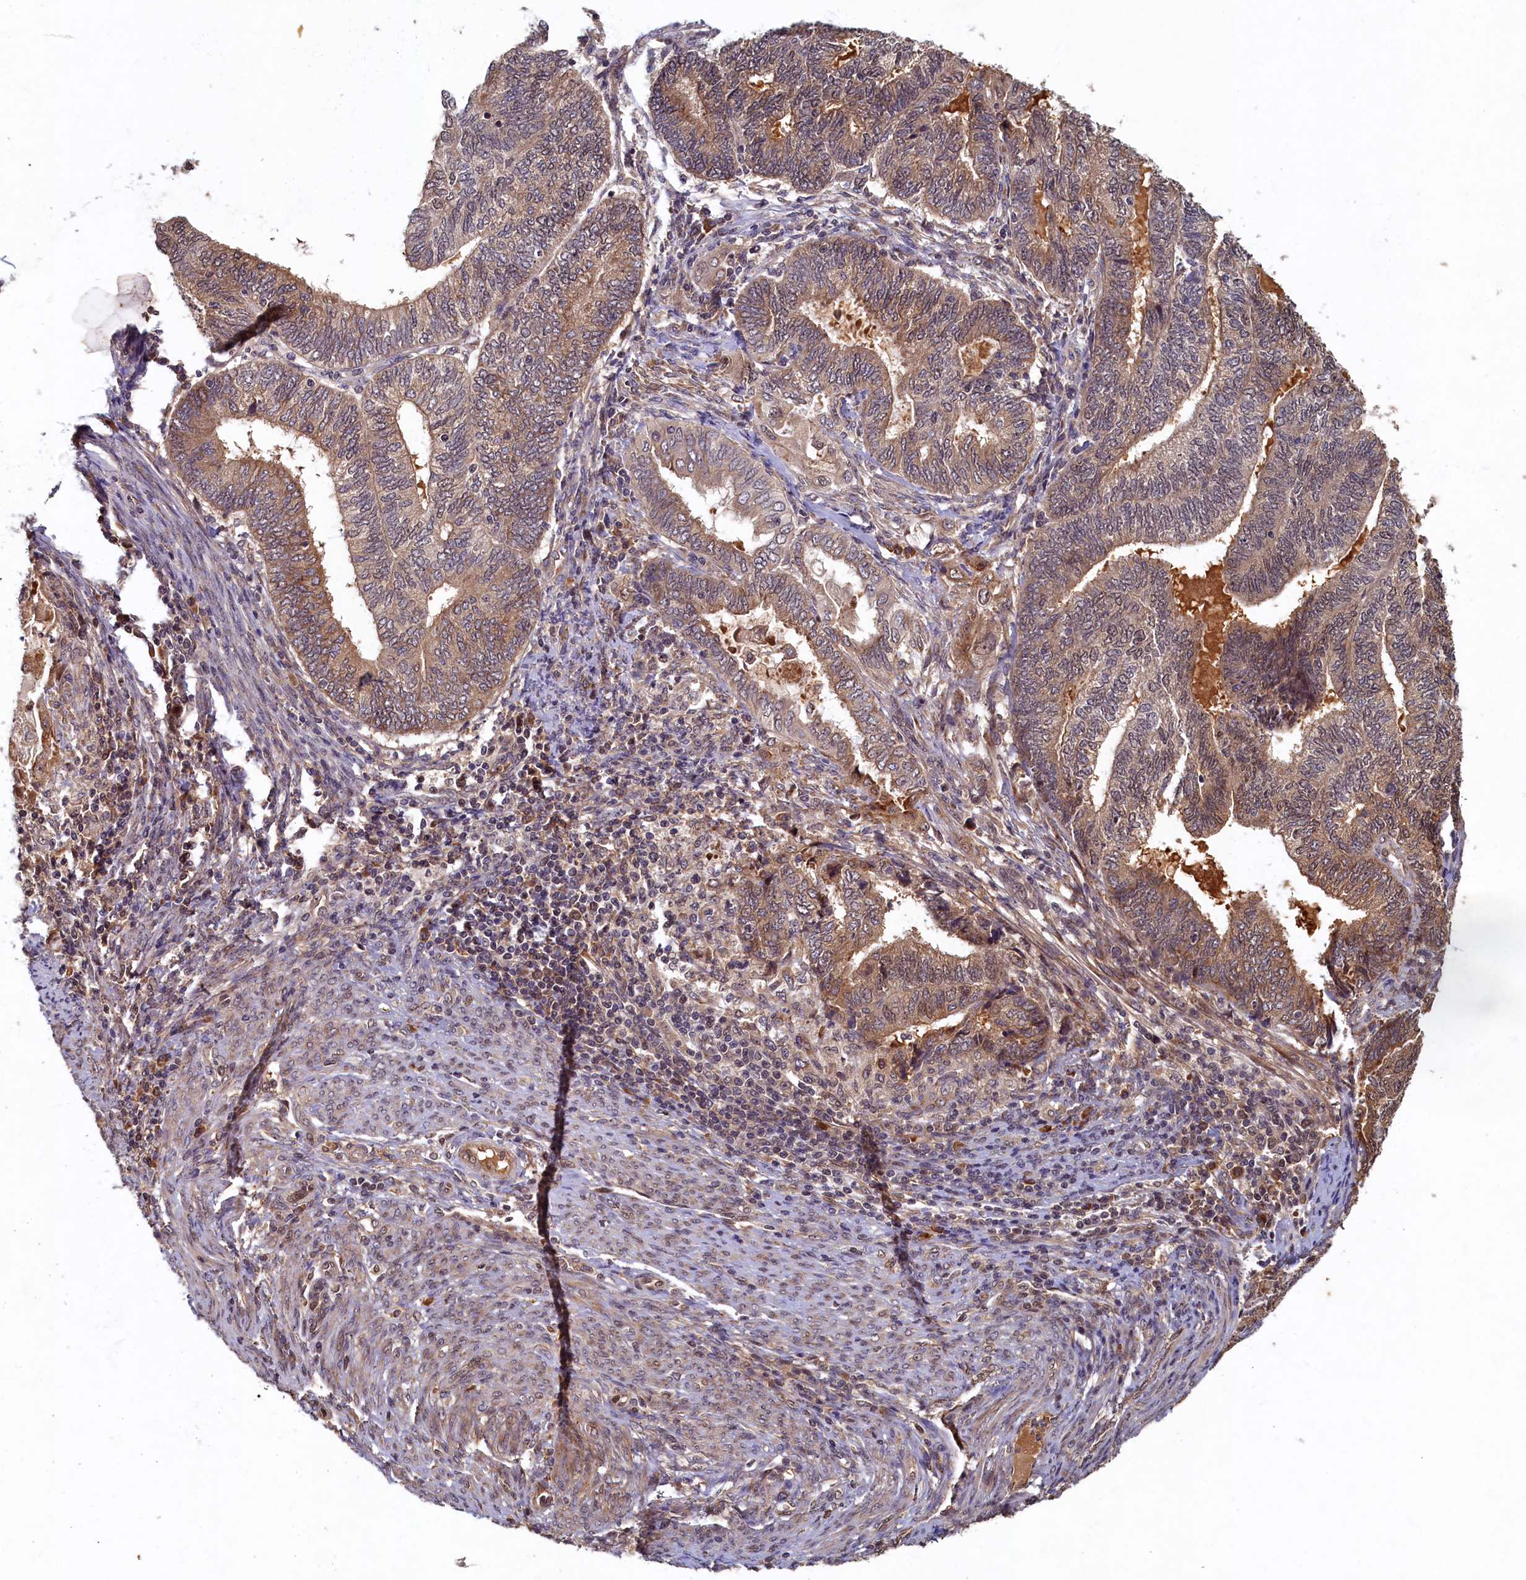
{"staining": {"intensity": "weak", "quantity": "25%-75%", "location": "cytoplasmic/membranous"}, "tissue": "endometrial cancer", "cell_type": "Tumor cells", "image_type": "cancer", "snomed": [{"axis": "morphology", "description": "Adenocarcinoma, NOS"}, {"axis": "topography", "description": "Uterus"}, {"axis": "topography", "description": "Endometrium"}], "caption": "Brown immunohistochemical staining in human endometrial adenocarcinoma displays weak cytoplasmic/membranous staining in about 25%-75% of tumor cells.", "gene": "LCMT2", "patient": {"sex": "female", "age": 70}}